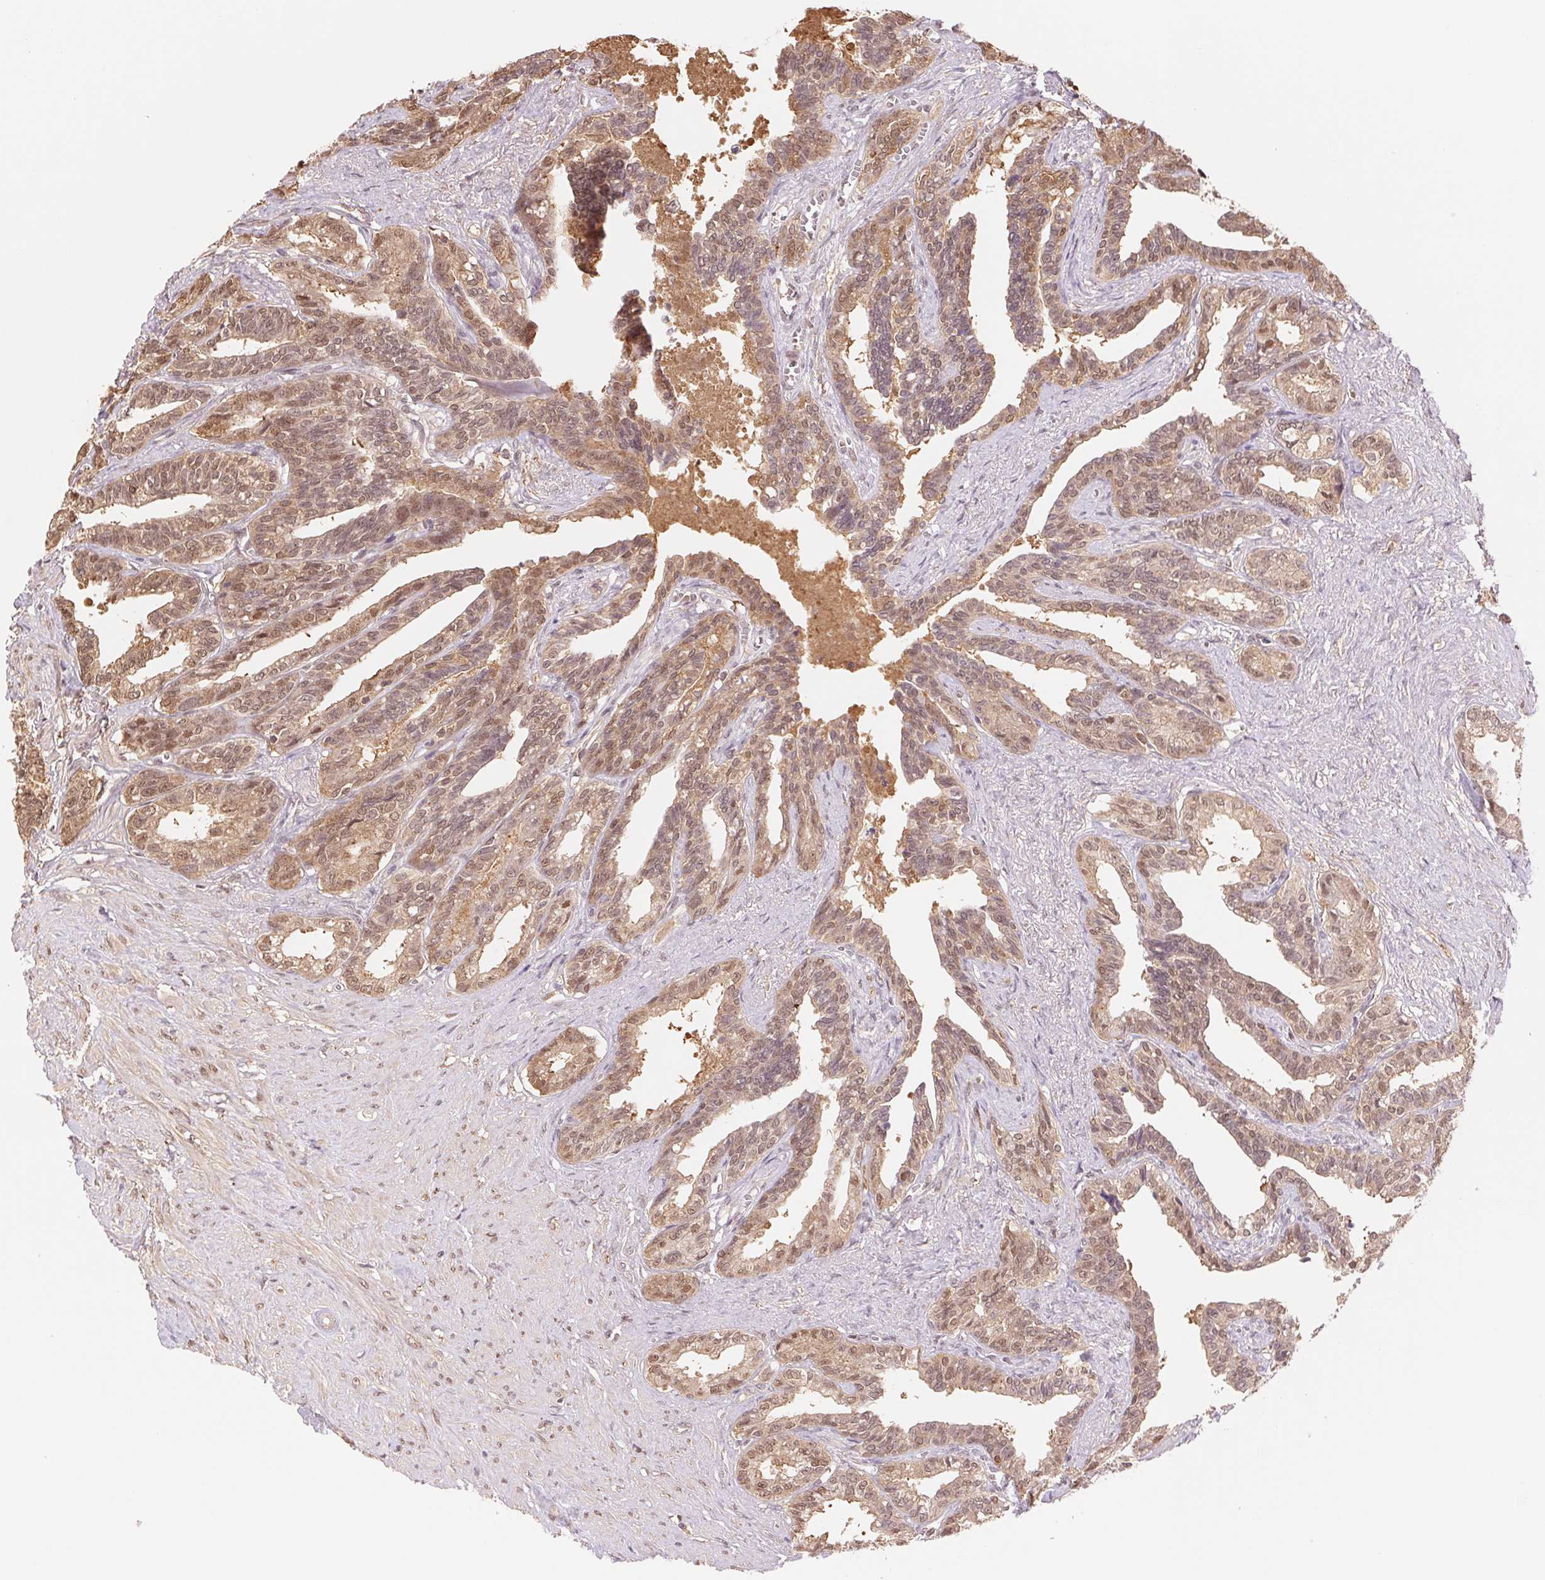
{"staining": {"intensity": "weak", "quantity": ">75%", "location": "cytoplasmic/membranous,nuclear"}, "tissue": "seminal vesicle", "cell_type": "Glandular cells", "image_type": "normal", "snomed": [{"axis": "morphology", "description": "Normal tissue, NOS"}, {"axis": "morphology", "description": "Urothelial carcinoma, NOS"}, {"axis": "topography", "description": "Urinary bladder"}, {"axis": "topography", "description": "Seminal veicle"}], "caption": "This histopathology image reveals immunohistochemistry (IHC) staining of unremarkable seminal vesicle, with low weak cytoplasmic/membranous,nuclear expression in about >75% of glandular cells.", "gene": "CDC123", "patient": {"sex": "male", "age": 76}}